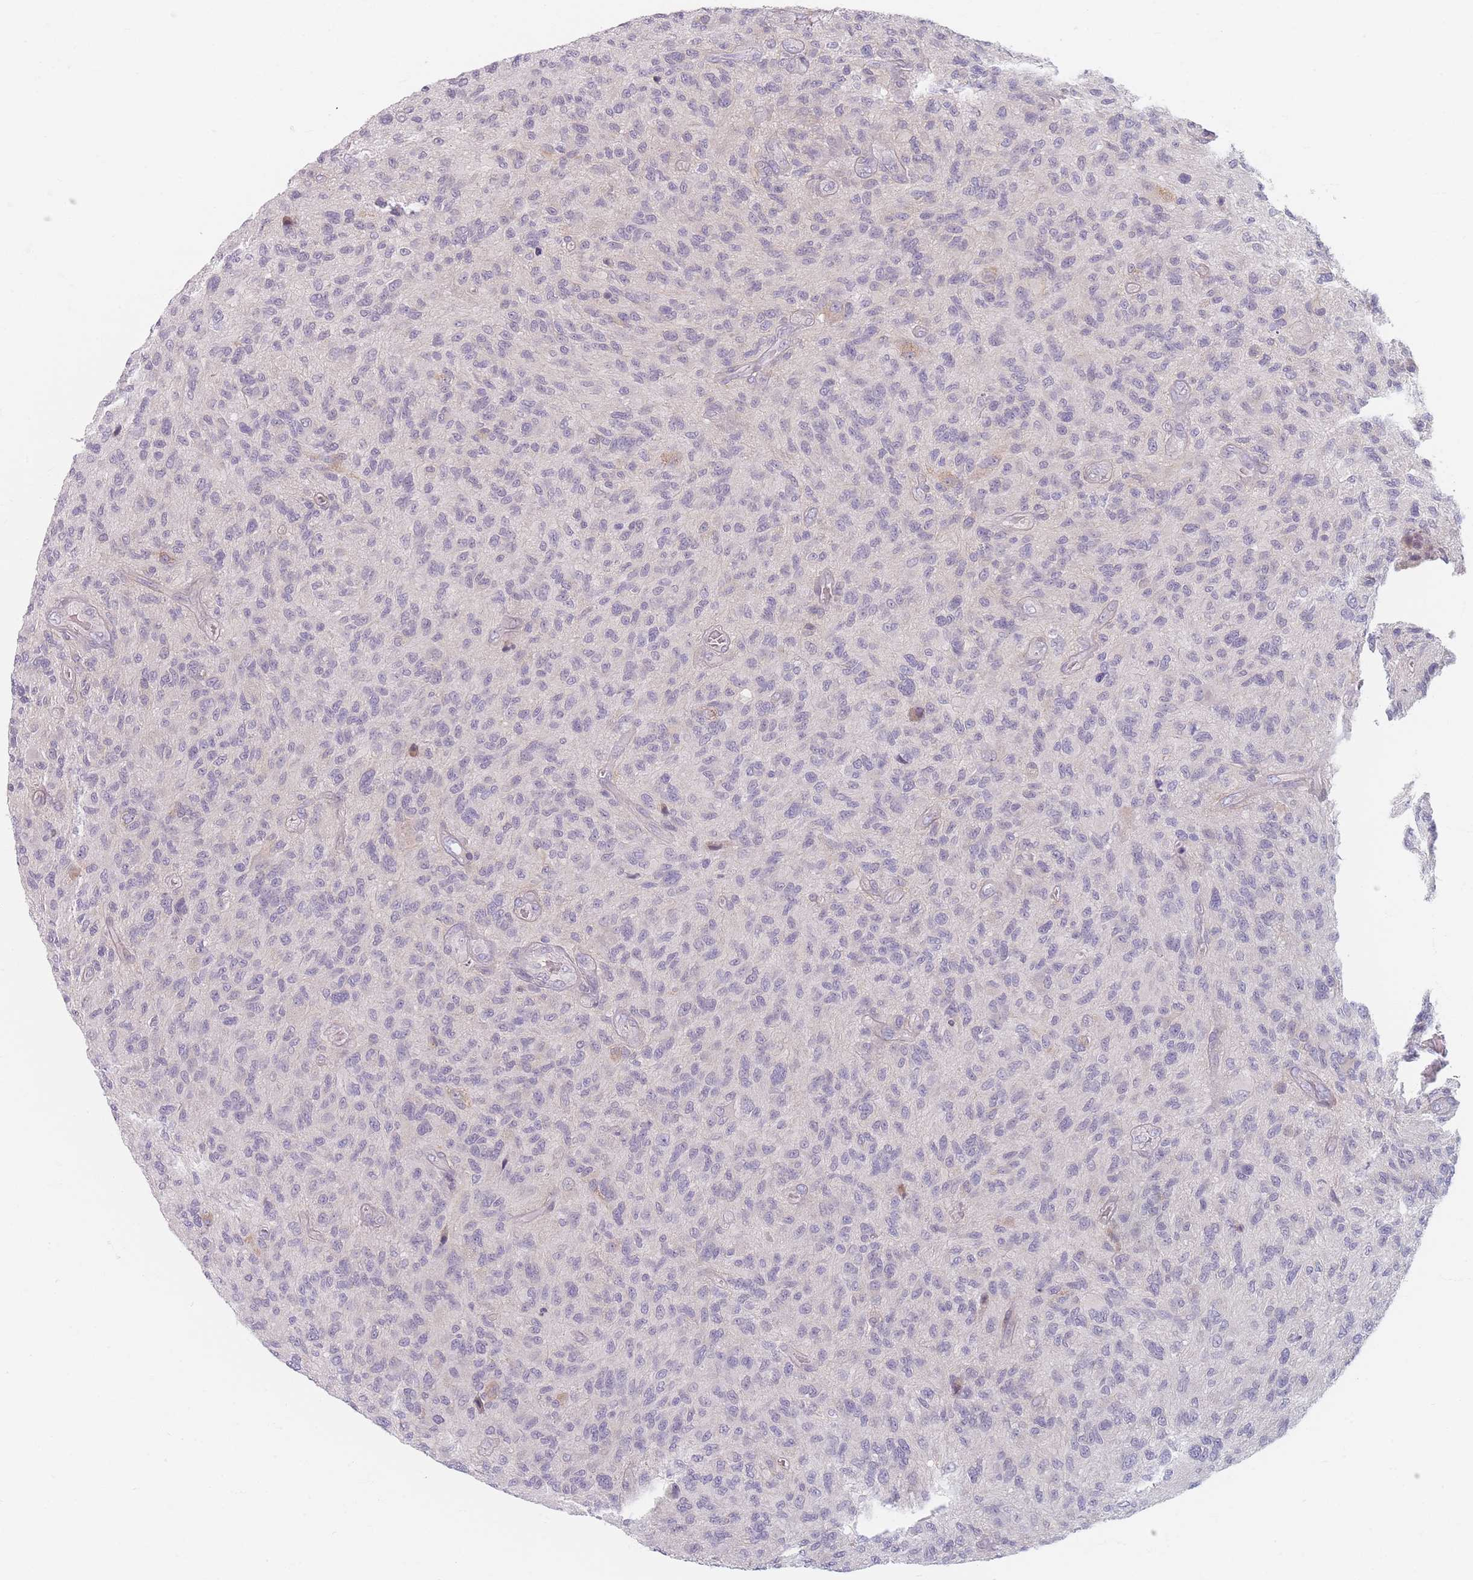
{"staining": {"intensity": "negative", "quantity": "none", "location": "none"}, "tissue": "glioma", "cell_type": "Tumor cells", "image_type": "cancer", "snomed": [{"axis": "morphology", "description": "Glioma, malignant, High grade"}, {"axis": "topography", "description": "Brain"}], "caption": "This photomicrograph is of glioma stained with IHC to label a protein in brown with the nuclei are counter-stained blue. There is no staining in tumor cells. The staining was performed using DAB to visualize the protein expression in brown, while the nuclei were stained in blue with hematoxylin (Magnification: 20x).", "gene": "TMOD1", "patient": {"sex": "male", "age": 47}}